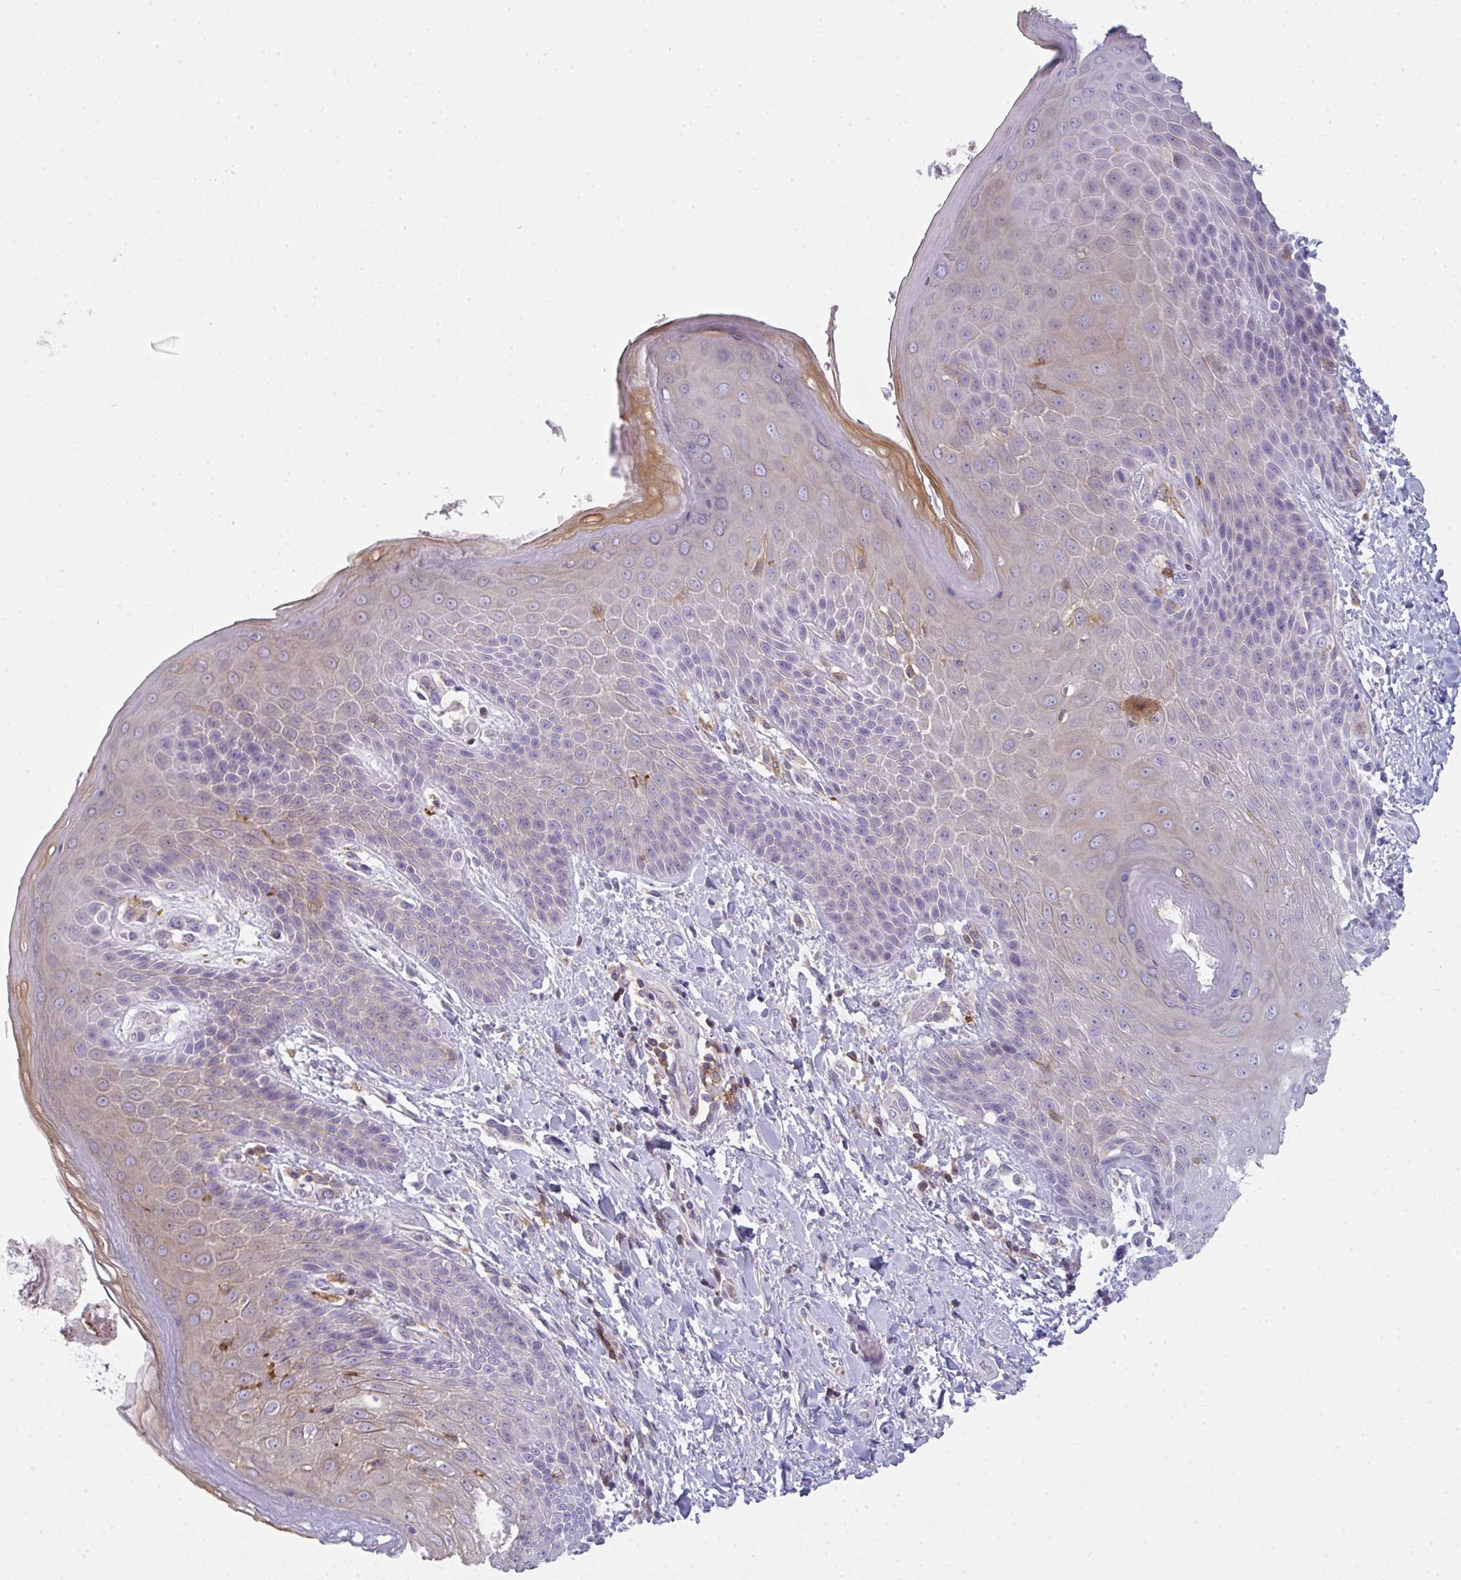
{"staining": {"intensity": "weak", "quantity": "<25%", "location": "cytoplasmic/membranous"}, "tissue": "skin", "cell_type": "Epidermal cells", "image_type": "normal", "snomed": [{"axis": "morphology", "description": "Normal tissue, NOS"}, {"axis": "topography", "description": "Anal"}, {"axis": "topography", "description": "Peripheral nerve tissue"}], "caption": "Human skin stained for a protein using IHC shows no expression in epidermal cells.", "gene": "CD80", "patient": {"sex": "male", "age": 51}}